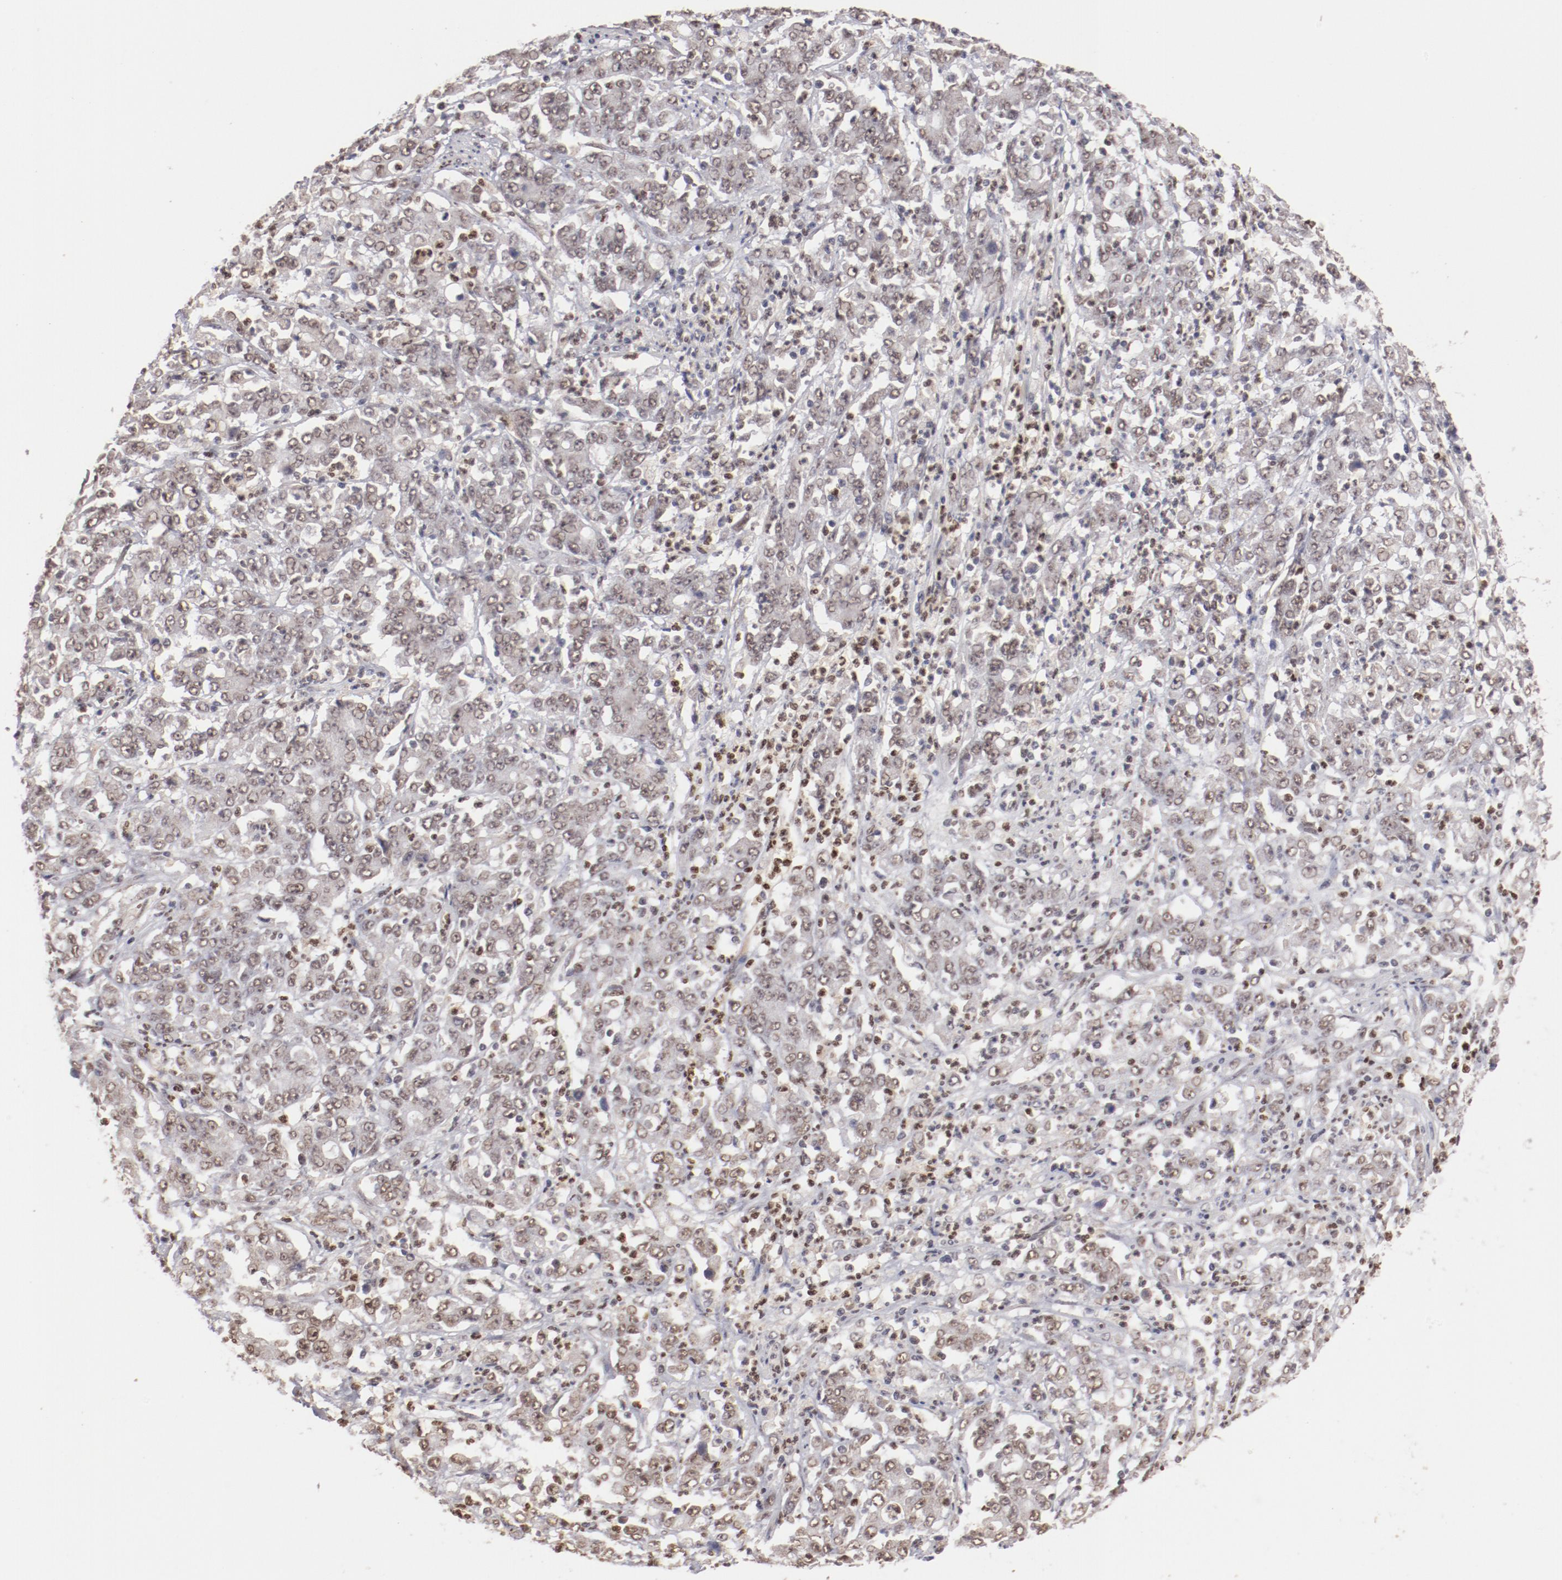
{"staining": {"intensity": "weak", "quantity": ">75%", "location": "nuclear"}, "tissue": "stomach cancer", "cell_type": "Tumor cells", "image_type": "cancer", "snomed": [{"axis": "morphology", "description": "Adenocarcinoma, NOS"}, {"axis": "topography", "description": "Stomach, lower"}], "caption": "Immunohistochemical staining of stomach cancer exhibits weak nuclear protein positivity in about >75% of tumor cells.", "gene": "NFE2", "patient": {"sex": "female", "age": 71}}